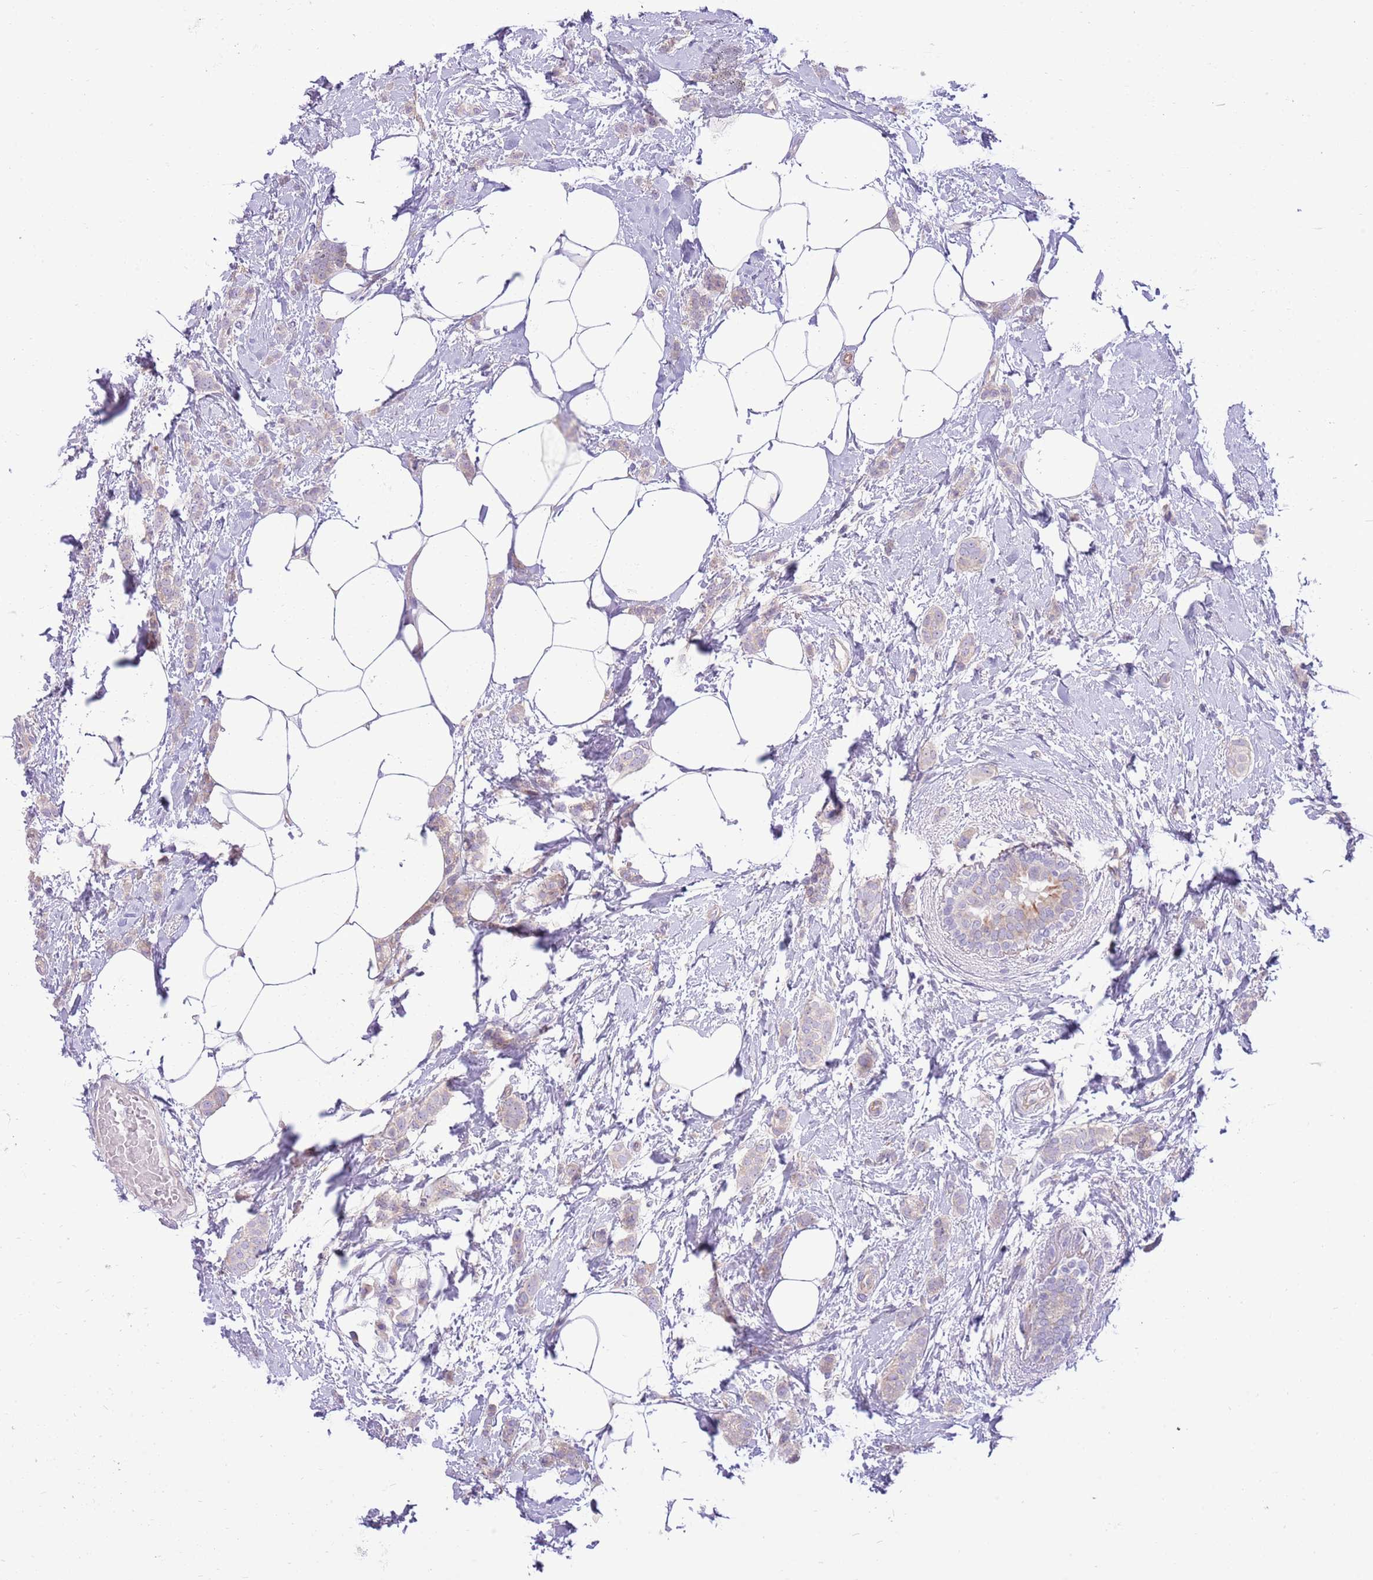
{"staining": {"intensity": "weak", "quantity": "<25%", "location": "cytoplasmic/membranous"}, "tissue": "breast cancer", "cell_type": "Tumor cells", "image_type": "cancer", "snomed": [{"axis": "morphology", "description": "Duct carcinoma"}, {"axis": "topography", "description": "Breast"}], "caption": "Tumor cells show no significant positivity in breast cancer.", "gene": "ZC4H2", "patient": {"sex": "female", "age": 72}}